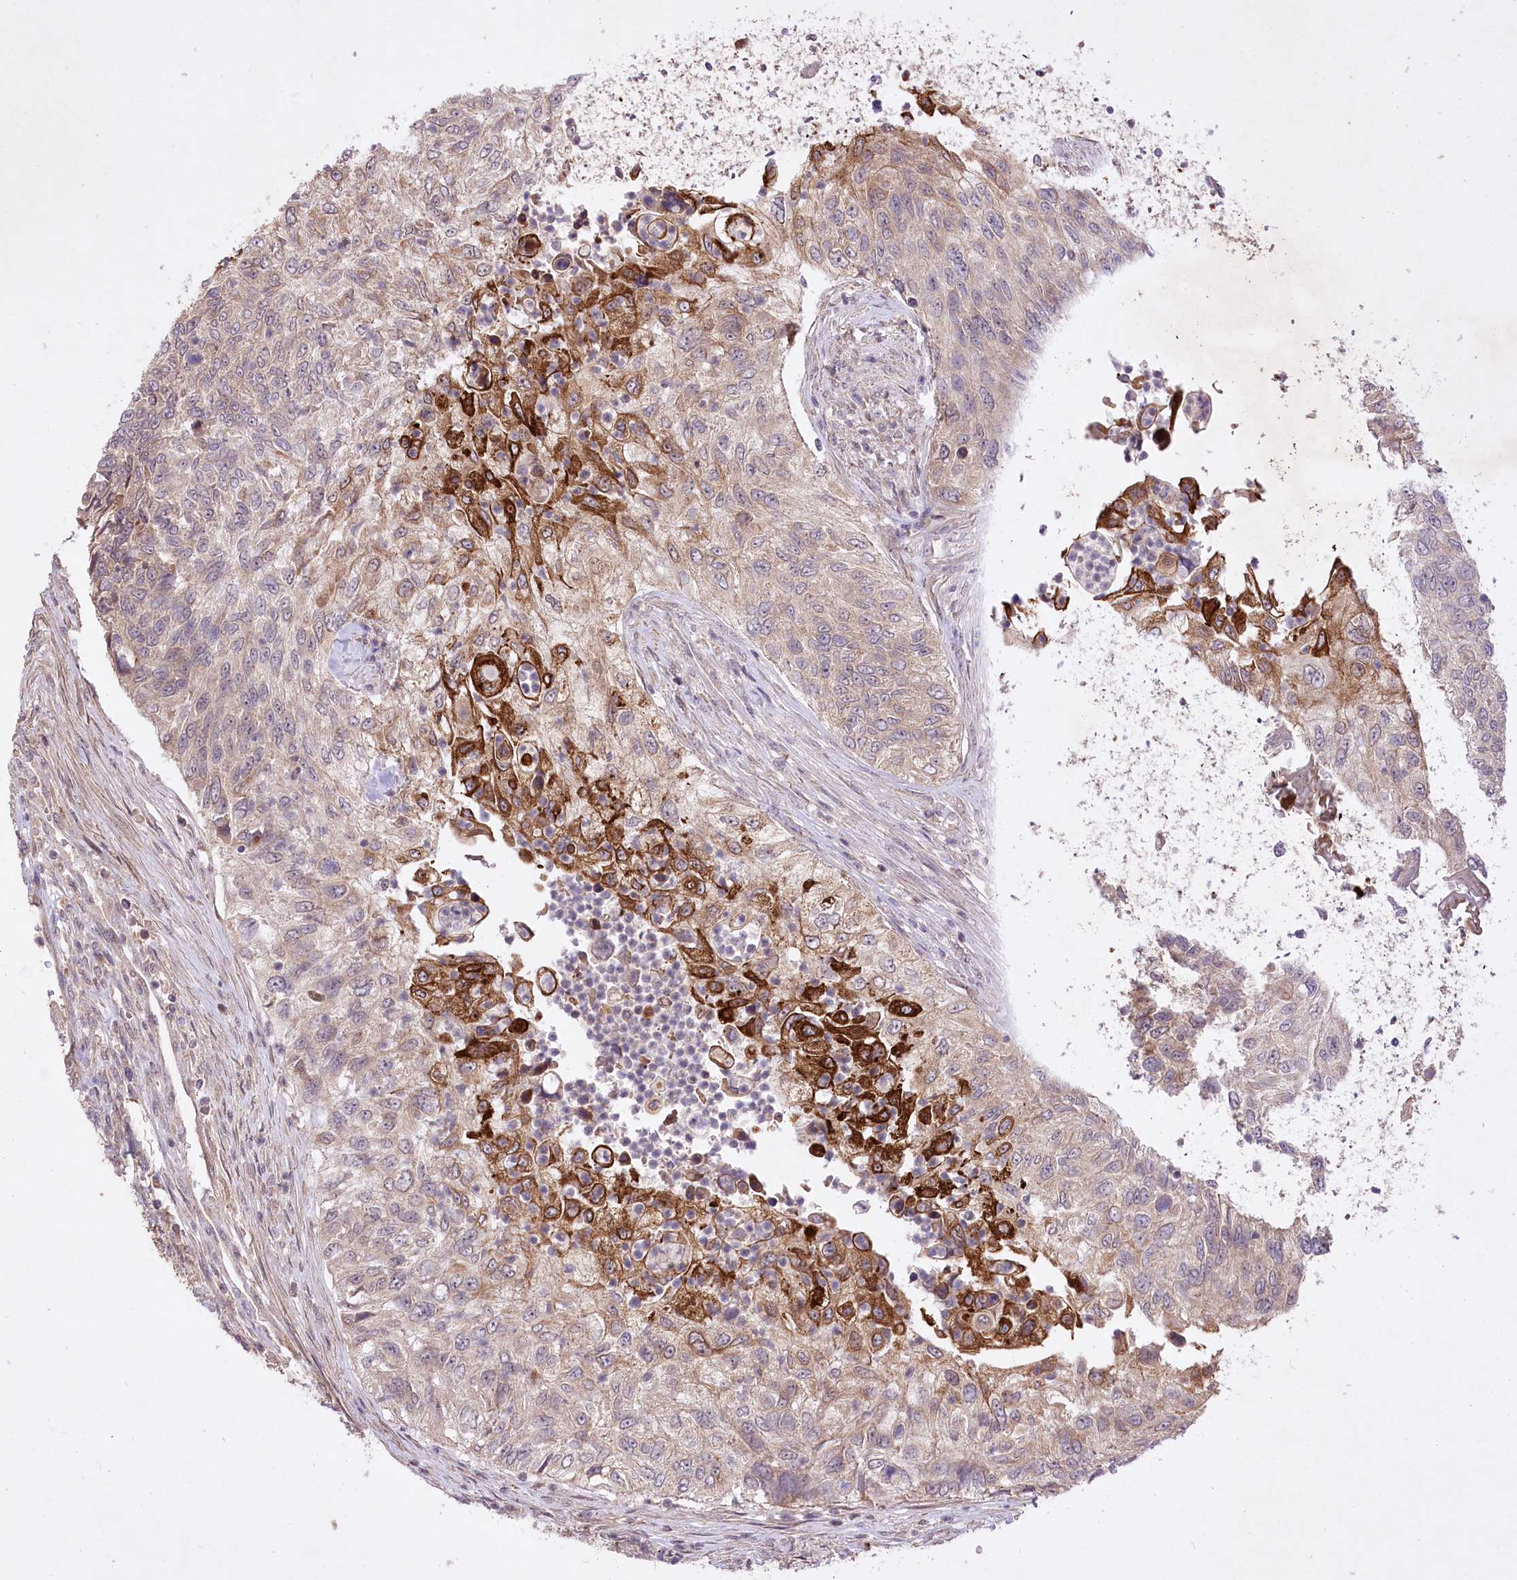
{"staining": {"intensity": "strong", "quantity": "<25%", "location": "cytoplasmic/membranous"}, "tissue": "urothelial cancer", "cell_type": "Tumor cells", "image_type": "cancer", "snomed": [{"axis": "morphology", "description": "Urothelial carcinoma, High grade"}, {"axis": "topography", "description": "Urinary bladder"}], "caption": "IHC photomicrograph of neoplastic tissue: high-grade urothelial carcinoma stained using immunohistochemistry (IHC) exhibits medium levels of strong protein expression localized specifically in the cytoplasmic/membranous of tumor cells, appearing as a cytoplasmic/membranous brown color.", "gene": "HELT", "patient": {"sex": "female", "age": 60}}